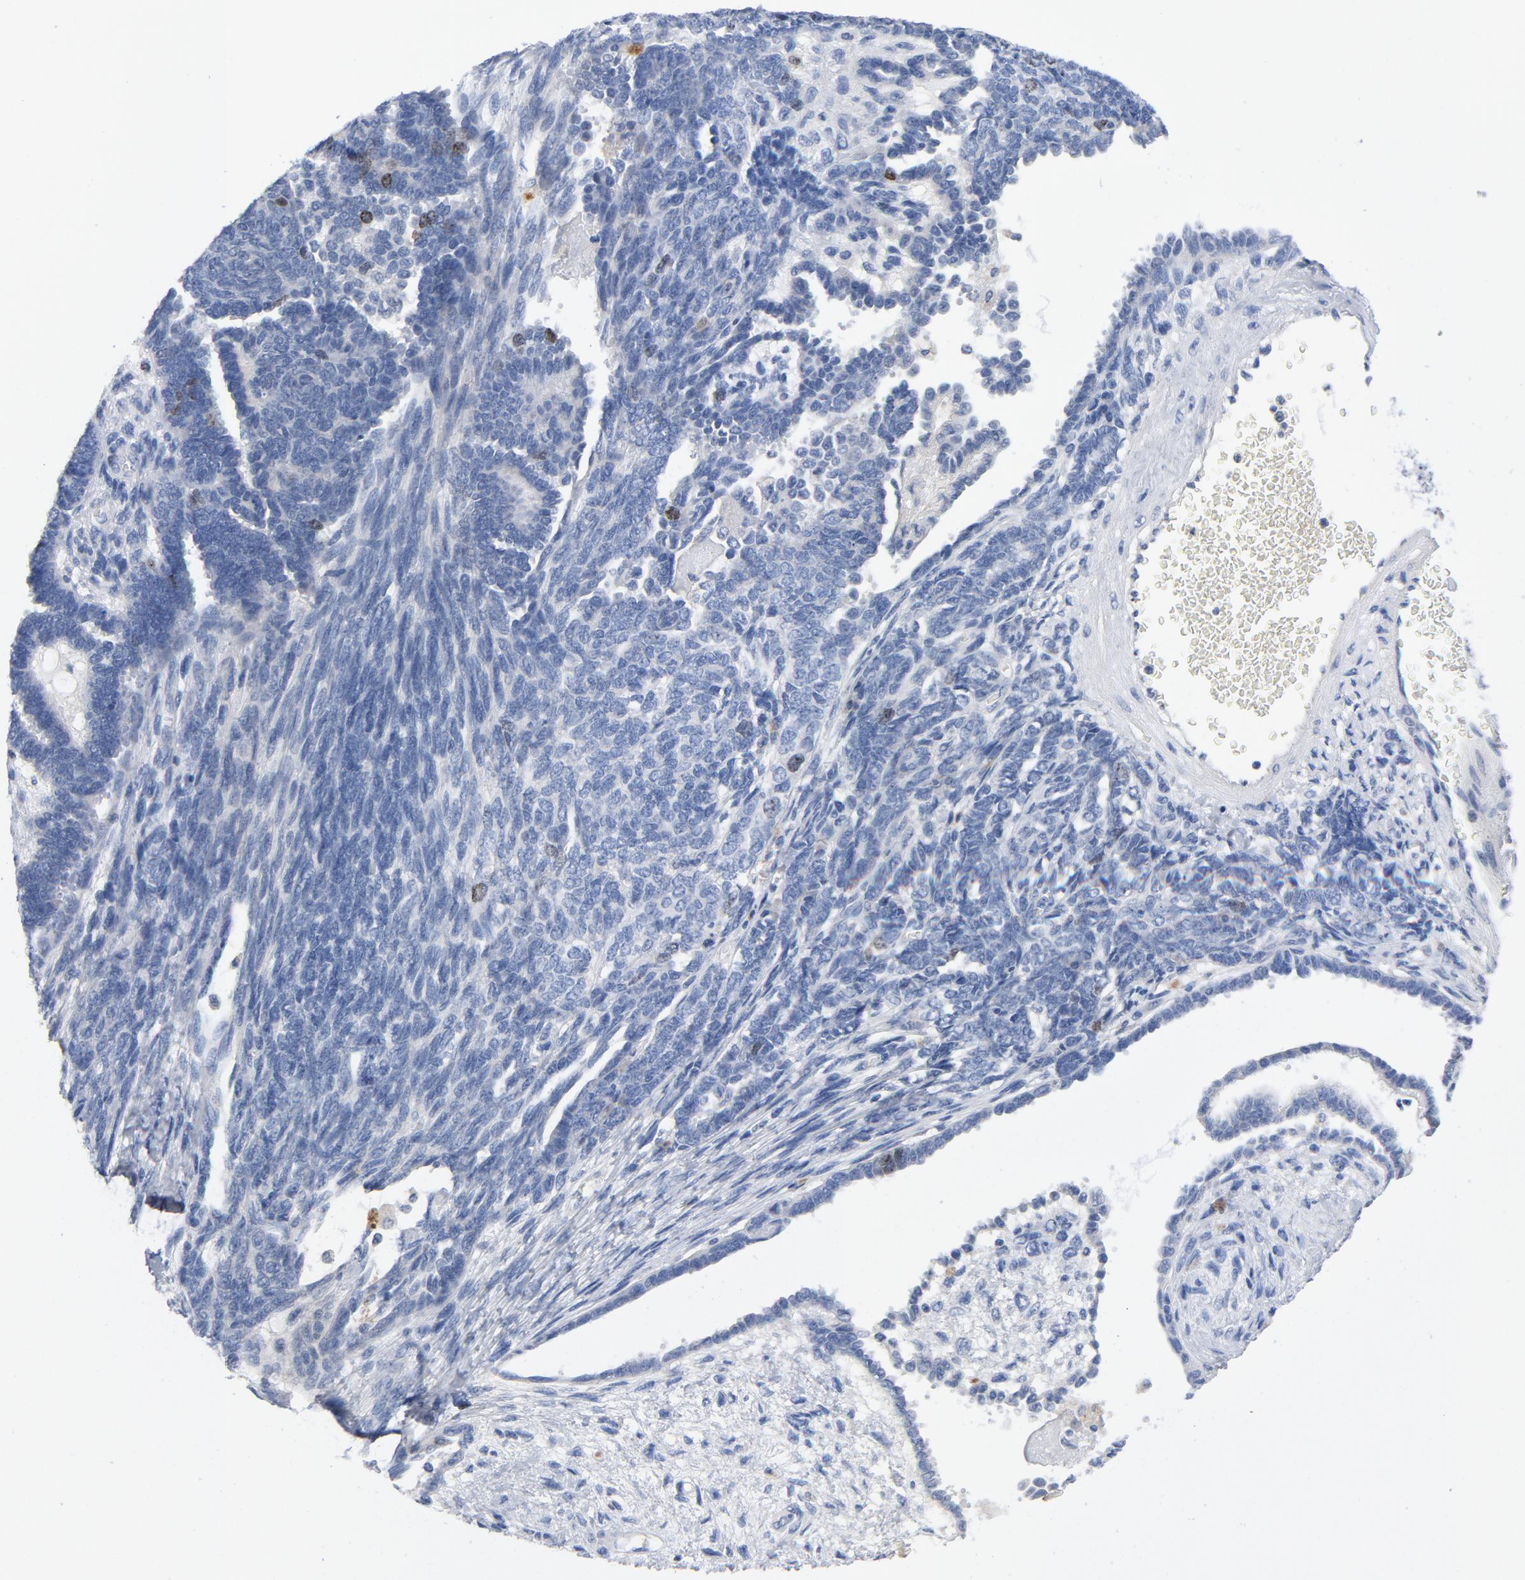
{"staining": {"intensity": "moderate", "quantity": "<25%", "location": "nuclear"}, "tissue": "endometrial cancer", "cell_type": "Tumor cells", "image_type": "cancer", "snomed": [{"axis": "morphology", "description": "Neoplasm, malignant, NOS"}, {"axis": "topography", "description": "Endometrium"}], "caption": "Malignant neoplasm (endometrial) was stained to show a protein in brown. There is low levels of moderate nuclear positivity in about <25% of tumor cells.", "gene": "BIRC5", "patient": {"sex": "female", "age": 74}}